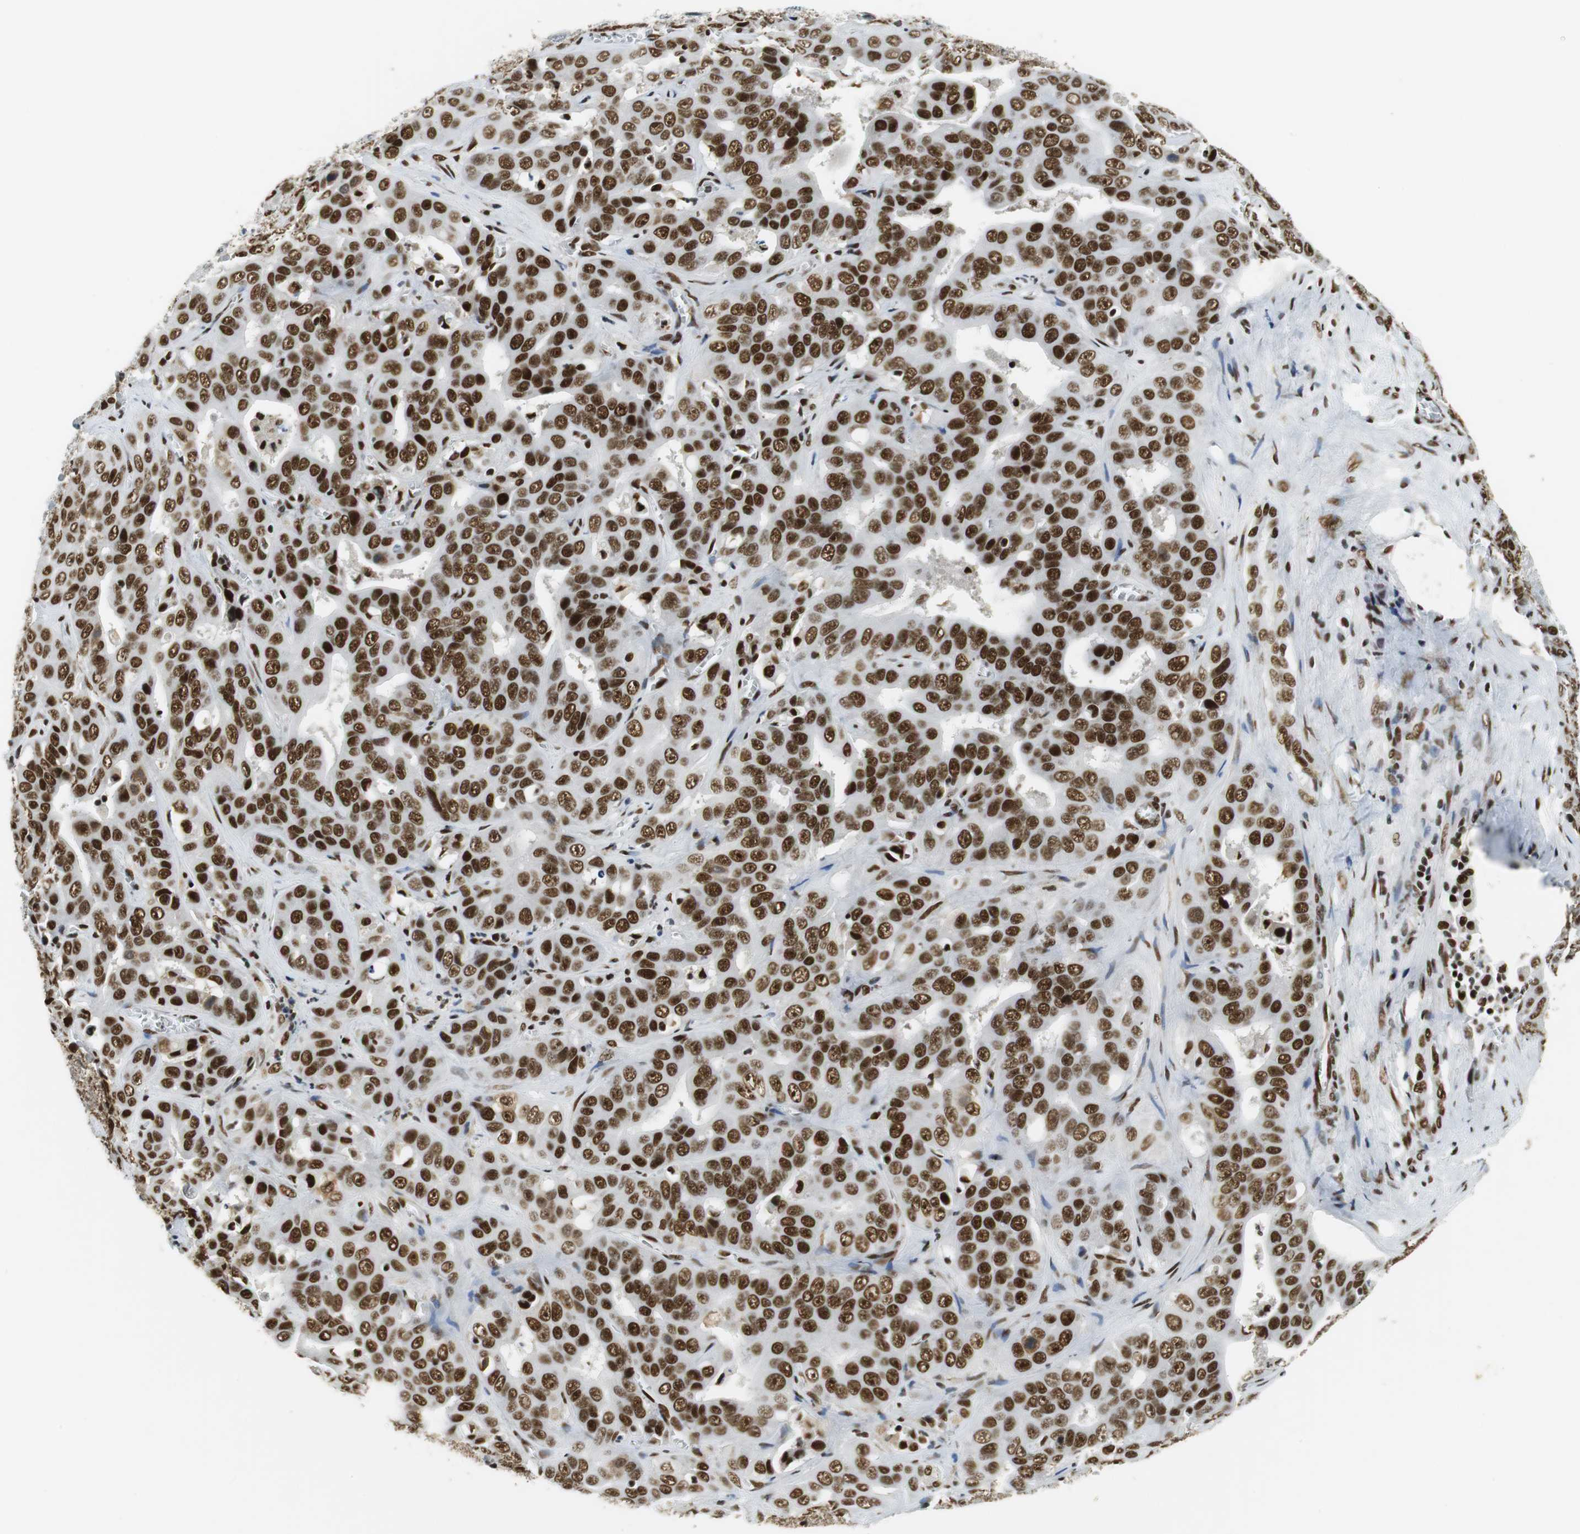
{"staining": {"intensity": "strong", "quantity": ">75%", "location": "nuclear"}, "tissue": "liver cancer", "cell_type": "Tumor cells", "image_type": "cancer", "snomed": [{"axis": "morphology", "description": "Cholangiocarcinoma"}, {"axis": "topography", "description": "Liver"}], "caption": "Cholangiocarcinoma (liver) was stained to show a protein in brown. There is high levels of strong nuclear positivity in approximately >75% of tumor cells.", "gene": "PRKDC", "patient": {"sex": "female", "age": 52}}